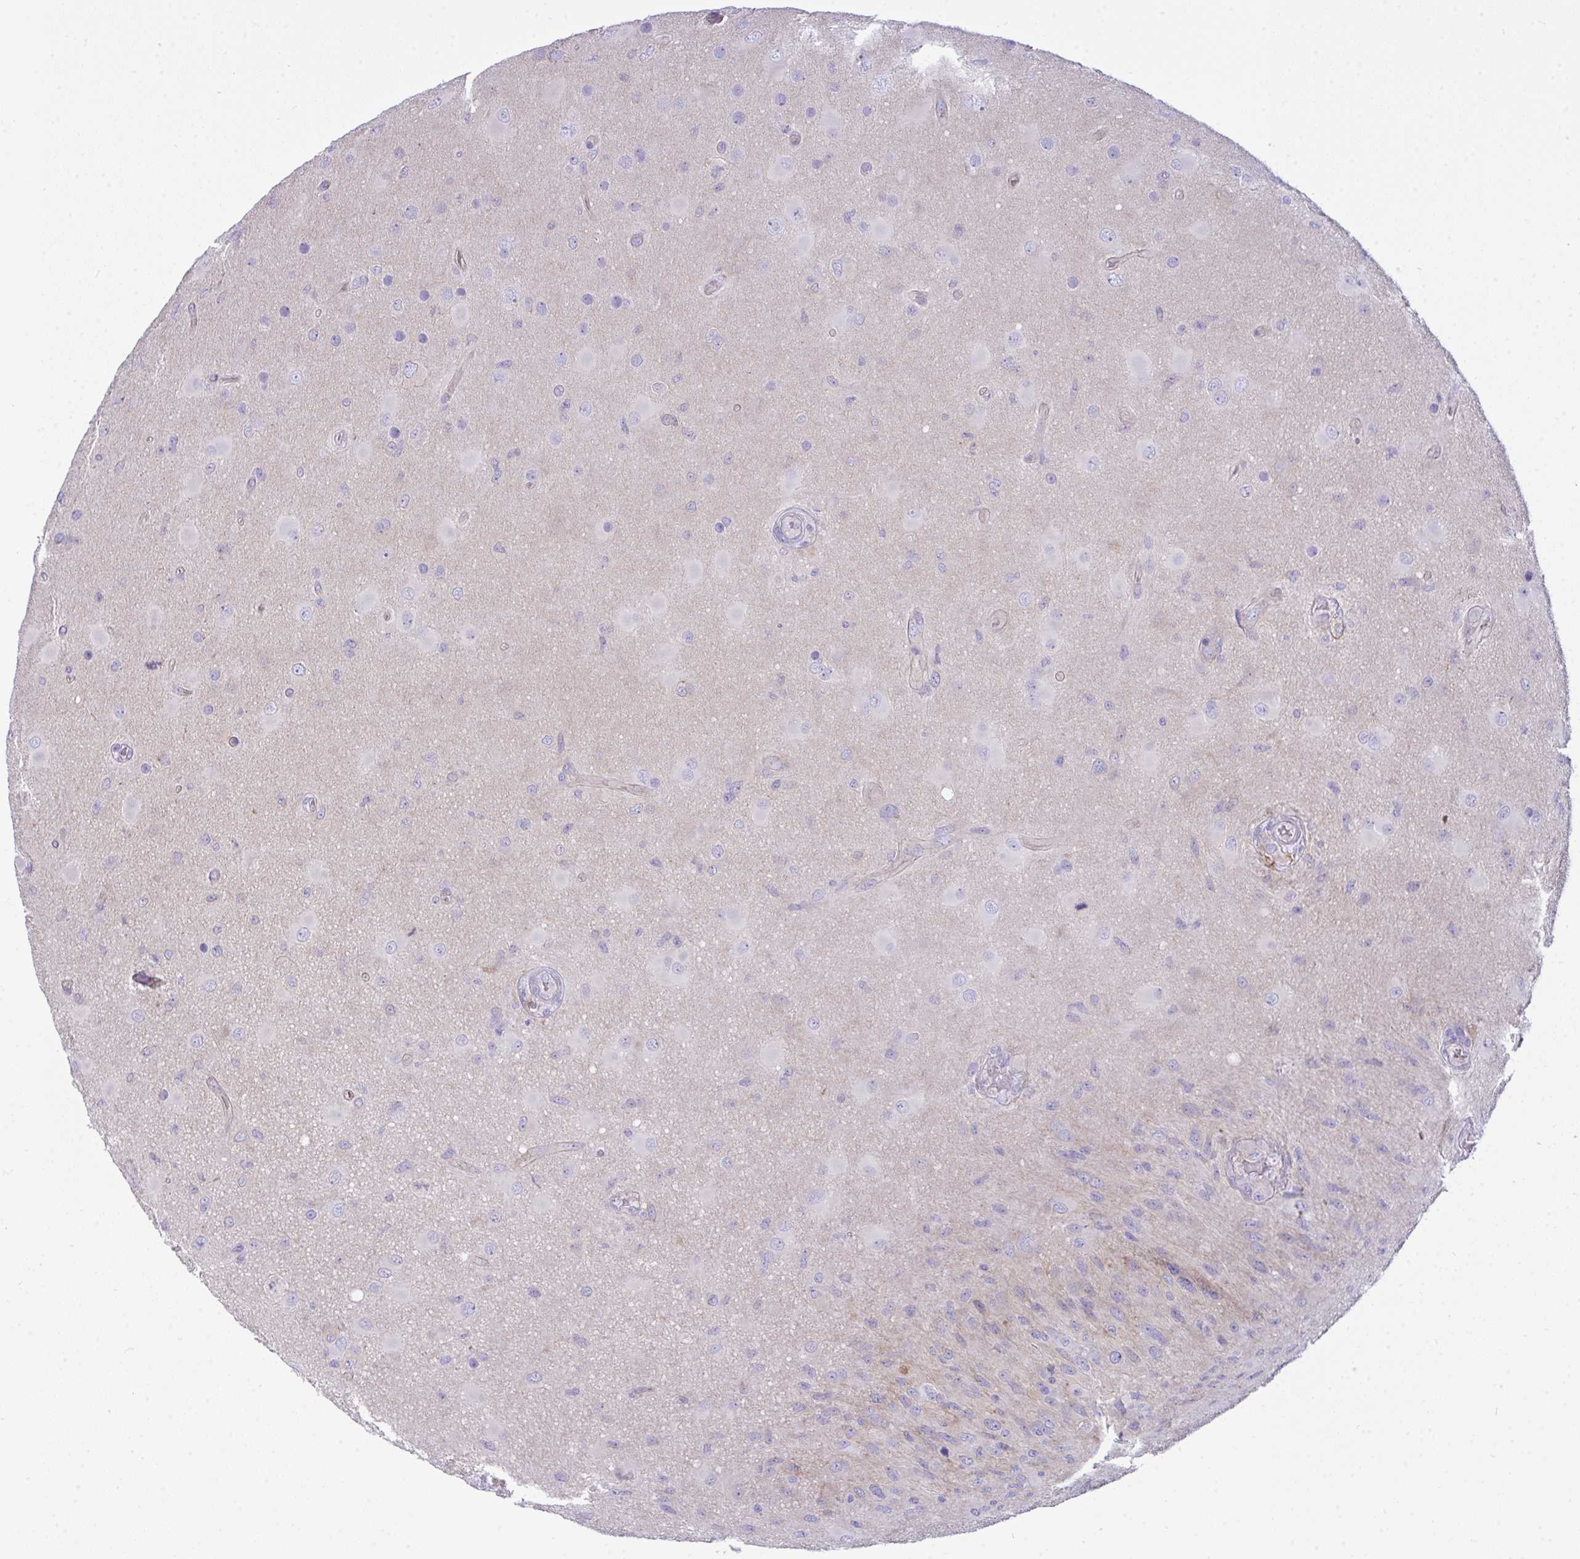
{"staining": {"intensity": "negative", "quantity": "none", "location": "none"}, "tissue": "glioma", "cell_type": "Tumor cells", "image_type": "cancer", "snomed": [{"axis": "morphology", "description": "Glioma, malignant, High grade"}, {"axis": "topography", "description": "Brain"}], "caption": "Protein analysis of malignant glioma (high-grade) displays no significant expression in tumor cells.", "gene": "MYH10", "patient": {"sex": "male", "age": 53}}